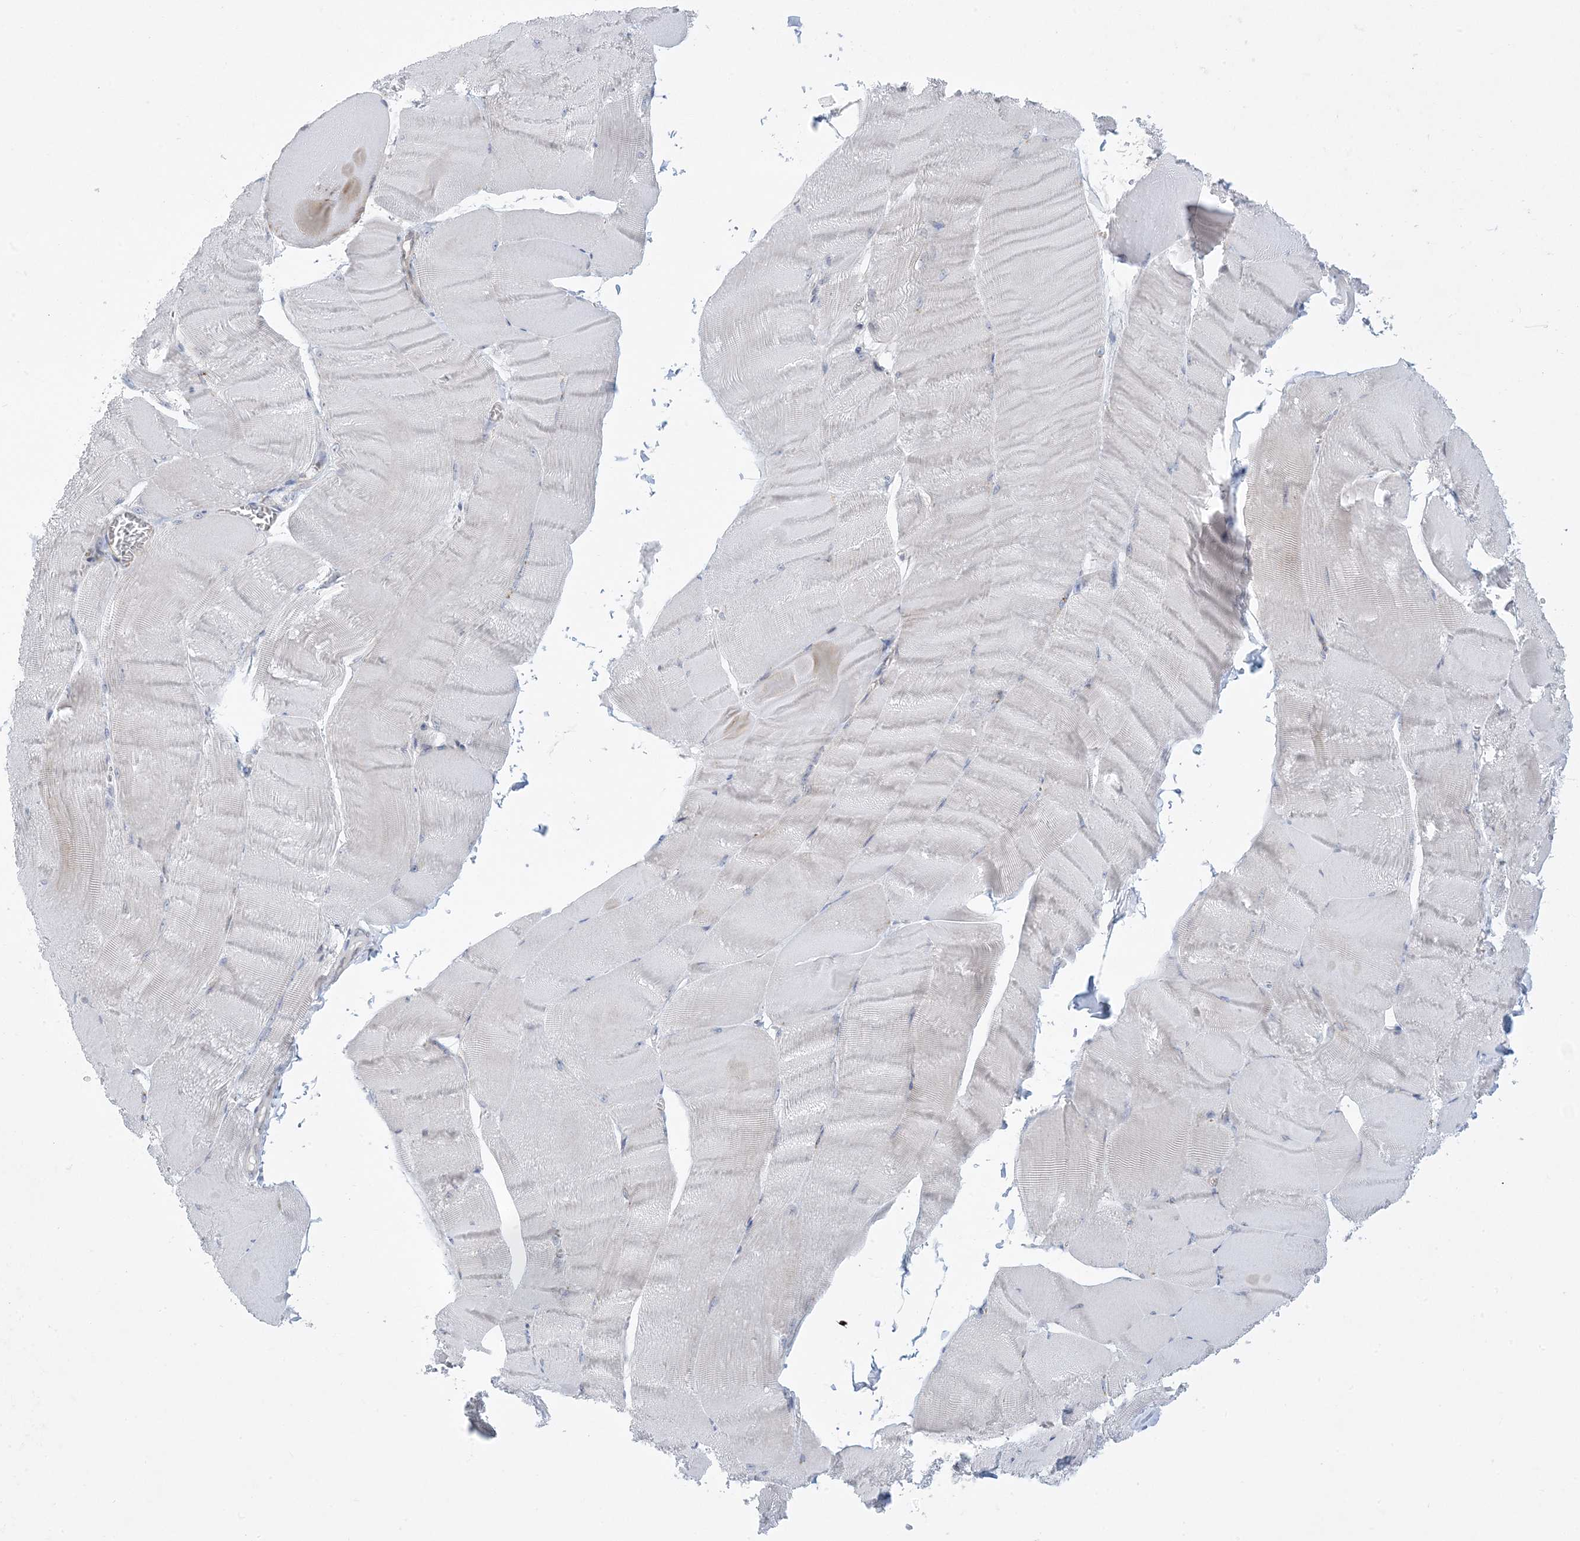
{"staining": {"intensity": "negative", "quantity": "none", "location": "none"}, "tissue": "skeletal muscle", "cell_type": "Myocytes", "image_type": "normal", "snomed": [{"axis": "morphology", "description": "Normal tissue, NOS"}, {"axis": "morphology", "description": "Basal cell carcinoma"}, {"axis": "topography", "description": "Skeletal muscle"}], "caption": "DAB (3,3'-diaminobenzidine) immunohistochemical staining of normal human skeletal muscle reveals no significant expression in myocytes.", "gene": "SLAMF9", "patient": {"sex": "female", "age": 64}}